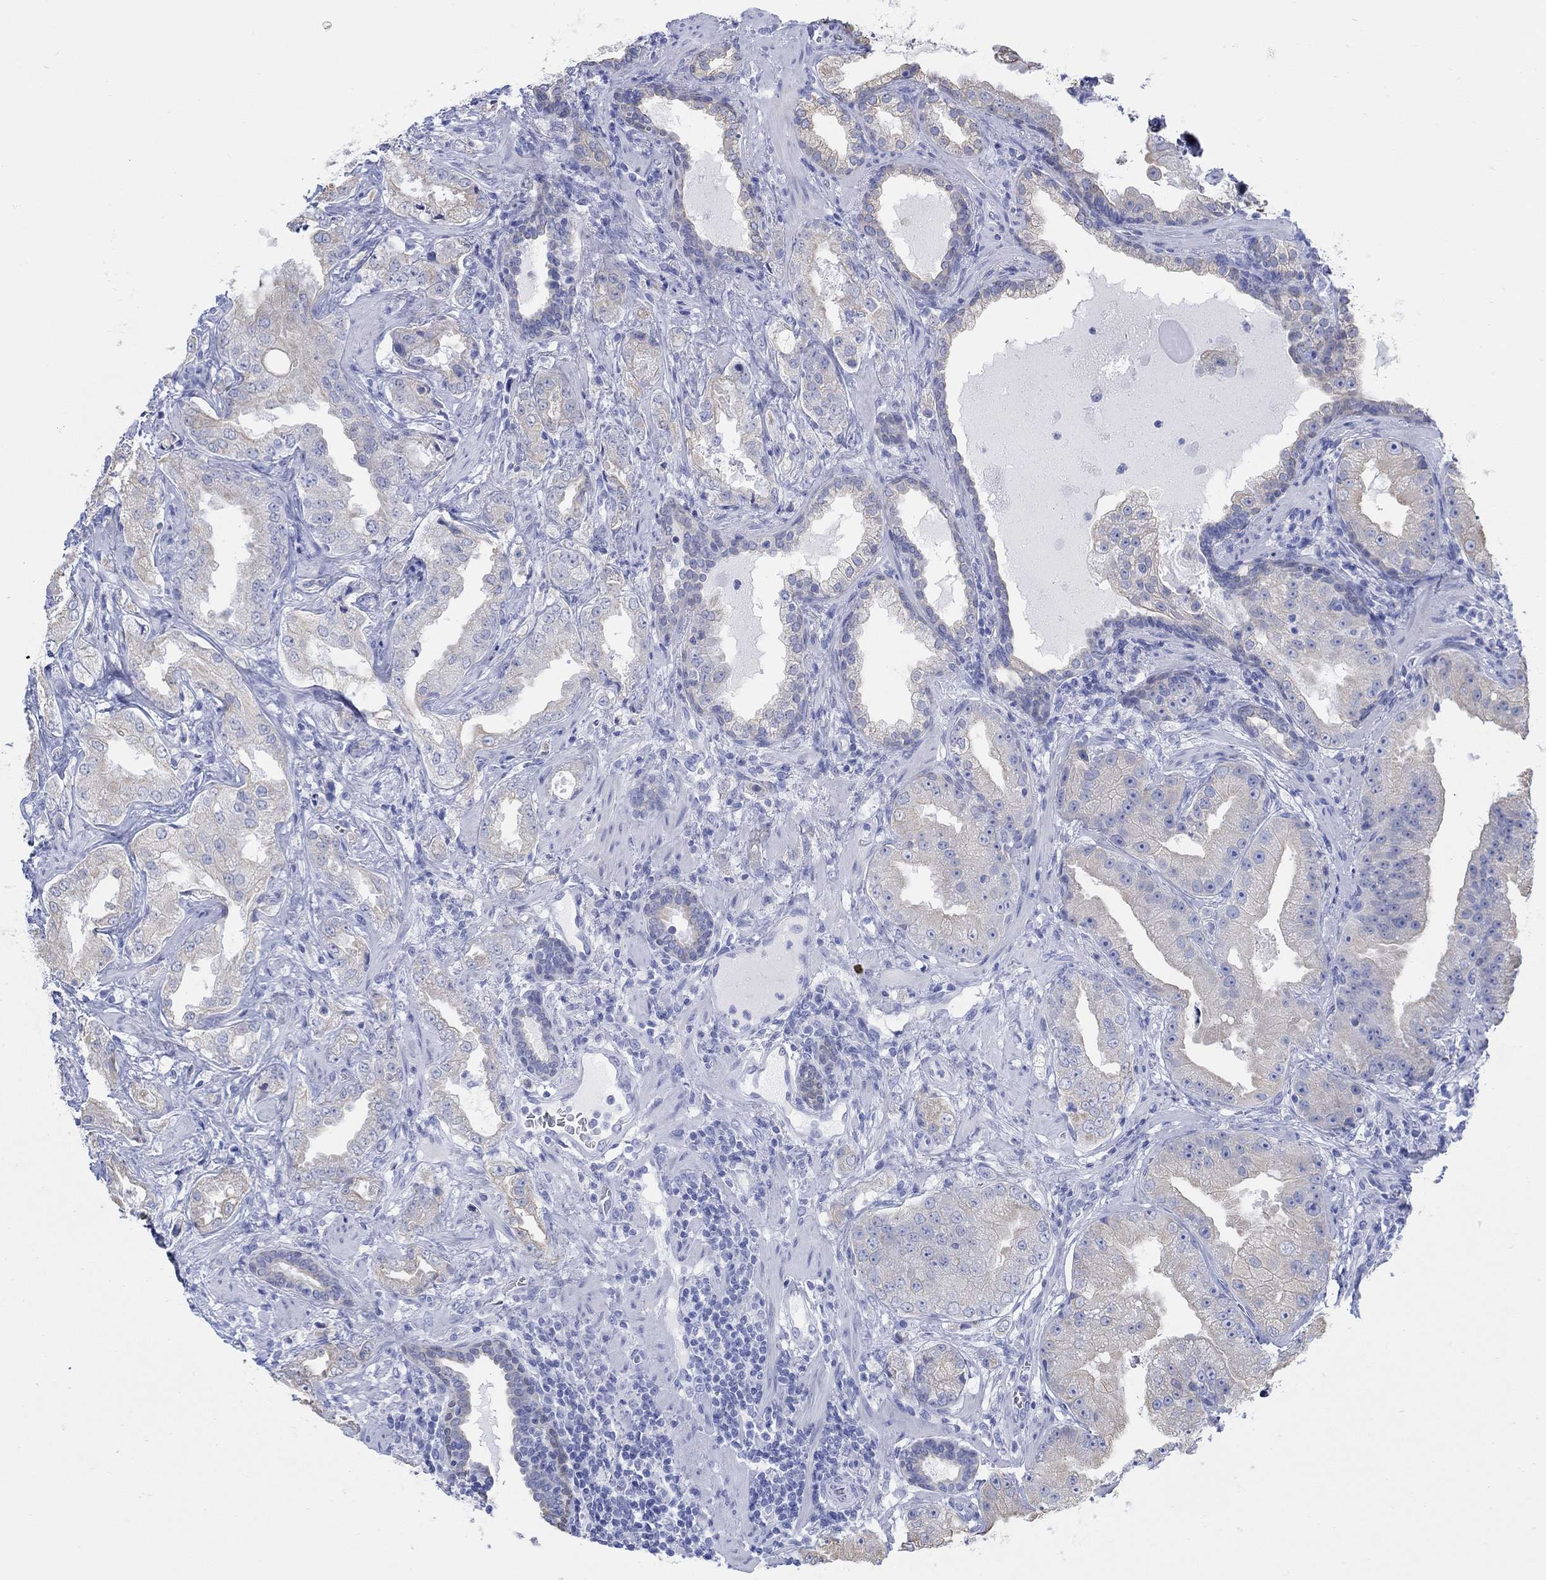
{"staining": {"intensity": "weak", "quantity": "<25%", "location": "cytoplasmic/membranous"}, "tissue": "prostate cancer", "cell_type": "Tumor cells", "image_type": "cancer", "snomed": [{"axis": "morphology", "description": "Adenocarcinoma, Low grade"}, {"axis": "topography", "description": "Prostate"}], "caption": "The histopathology image exhibits no staining of tumor cells in prostate cancer (adenocarcinoma (low-grade)). The staining is performed using DAB brown chromogen with nuclei counter-stained in using hematoxylin.", "gene": "AK8", "patient": {"sex": "male", "age": 62}}